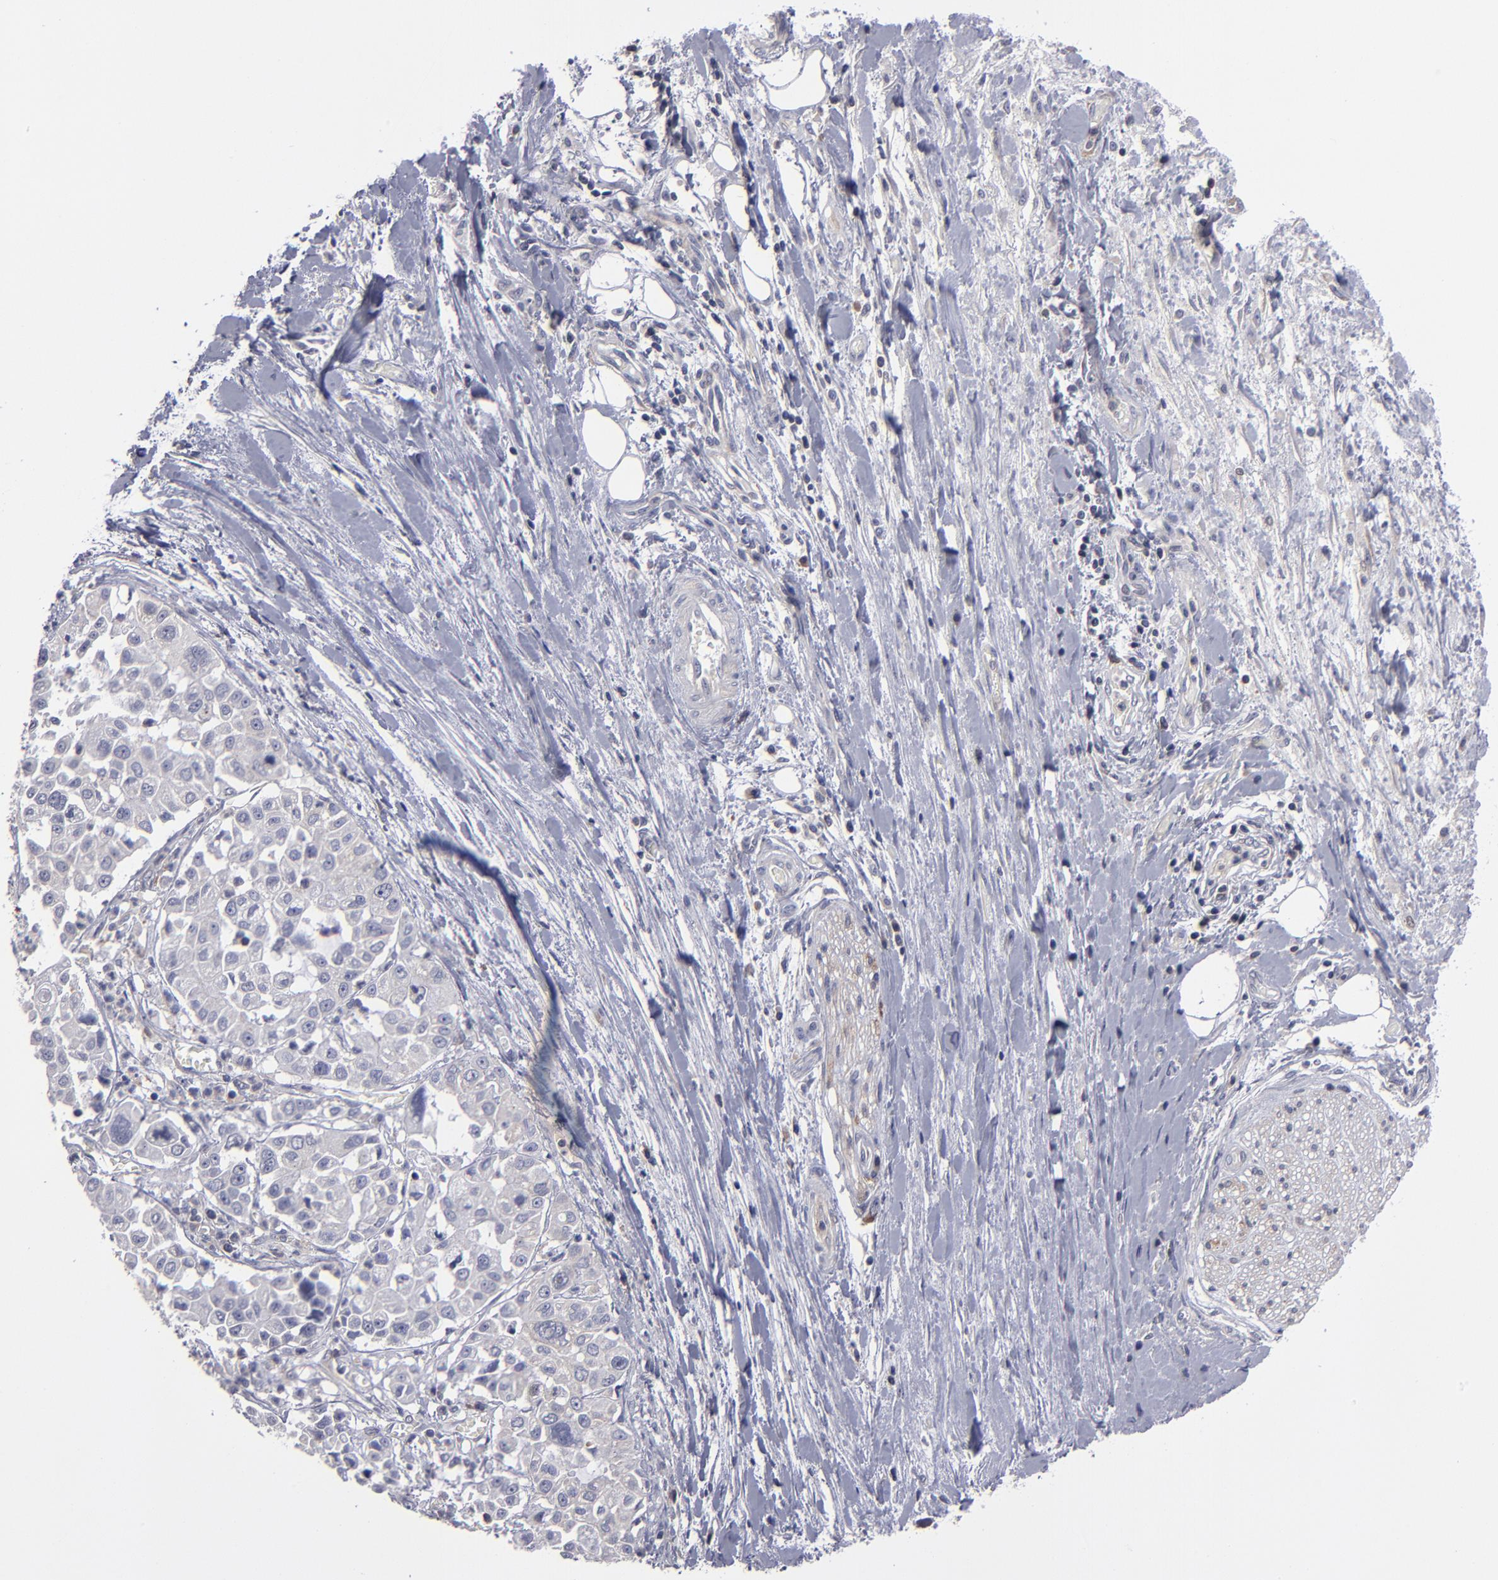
{"staining": {"intensity": "negative", "quantity": "none", "location": "none"}, "tissue": "pancreatic cancer", "cell_type": "Tumor cells", "image_type": "cancer", "snomed": [{"axis": "morphology", "description": "Adenocarcinoma, NOS"}, {"axis": "topography", "description": "Pancreas"}], "caption": "Pancreatic cancer (adenocarcinoma) stained for a protein using immunohistochemistry demonstrates no expression tumor cells.", "gene": "CEP97", "patient": {"sex": "female", "age": 52}}